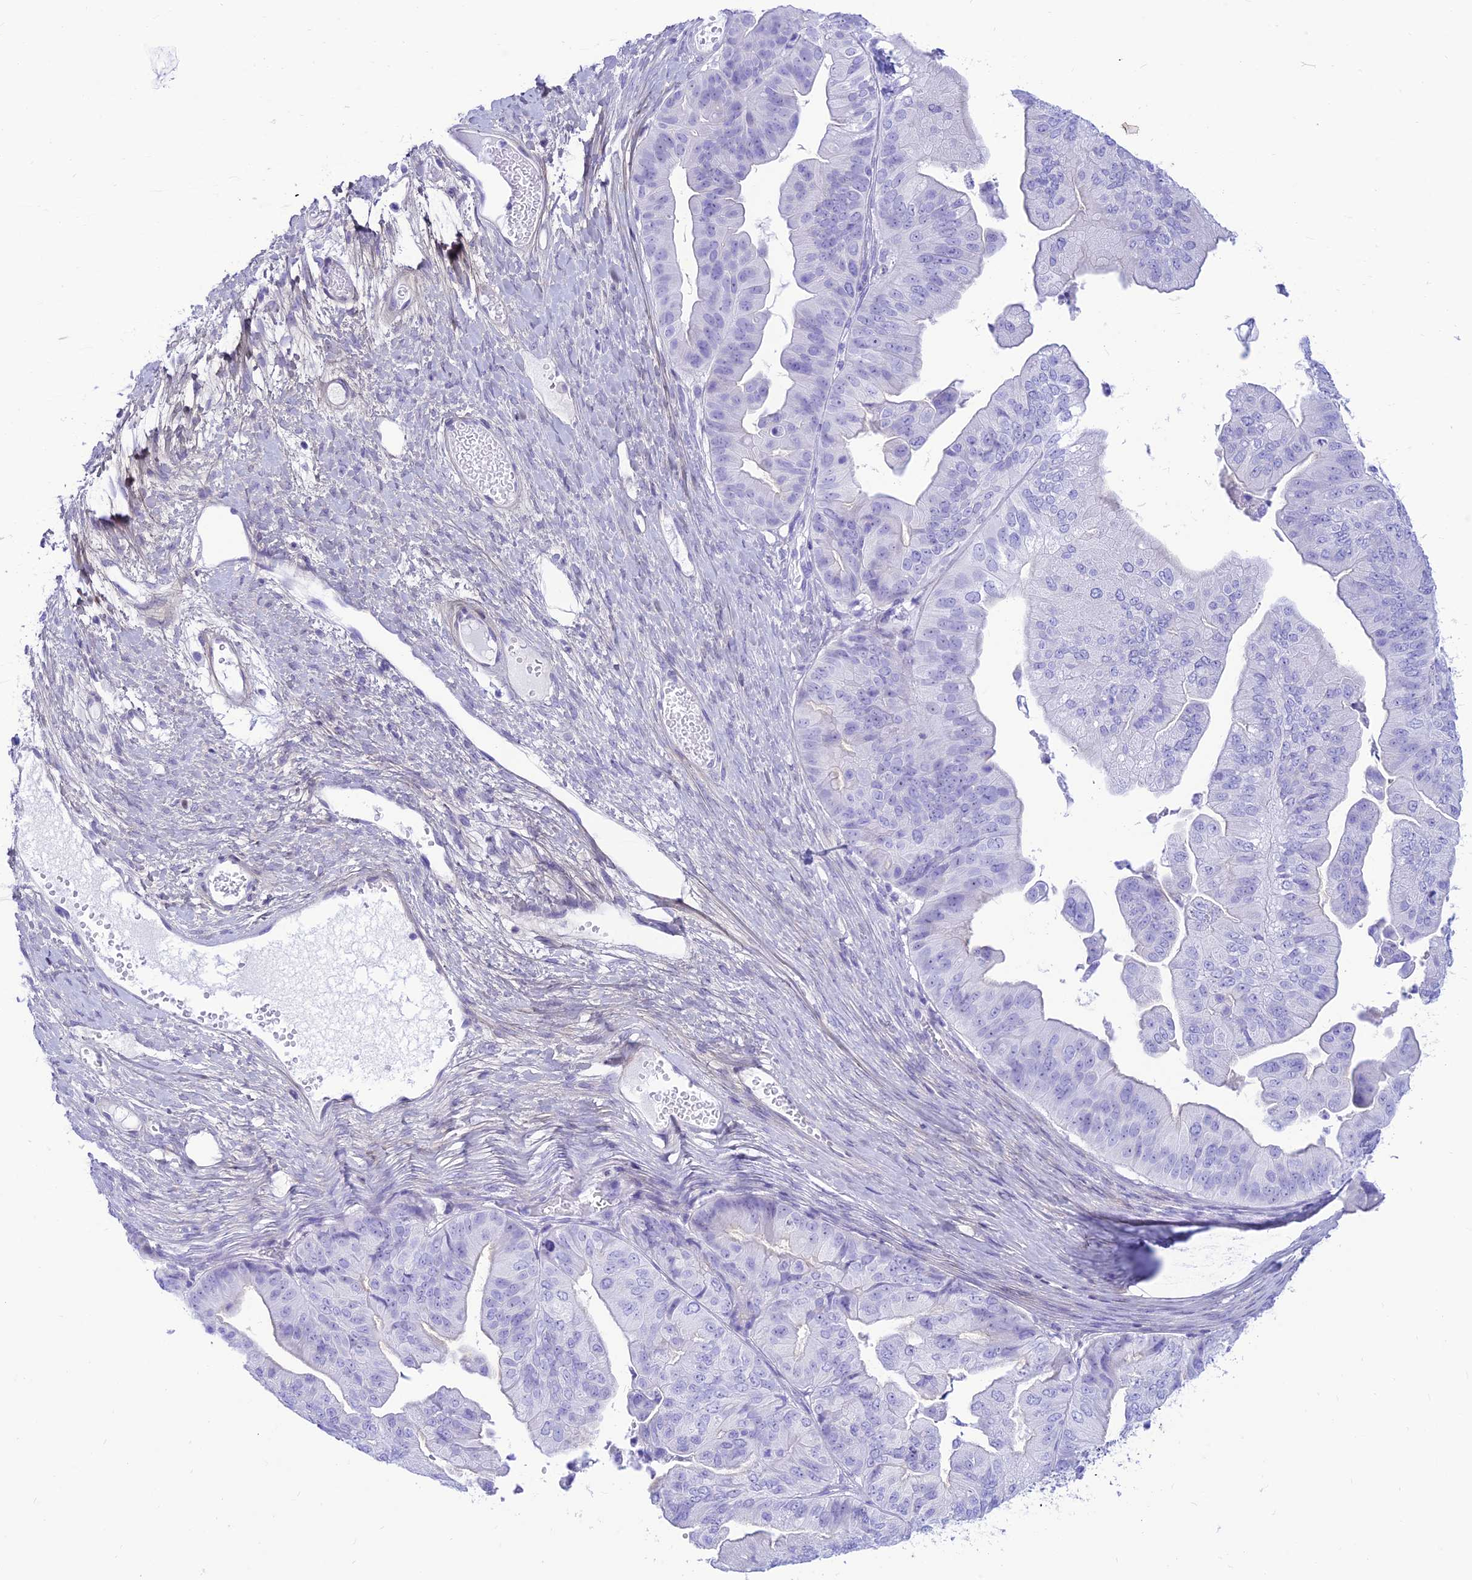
{"staining": {"intensity": "negative", "quantity": "none", "location": "none"}, "tissue": "ovarian cancer", "cell_type": "Tumor cells", "image_type": "cancer", "snomed": [{"axis": "morphology", "description": "Cystadenocarcinoma, mucinous, NOS"}, {"axis": "topography", "description": "Ovary"}], "caption": "This is an immunohistochemistry histopathology image of ovarian mucinous cystadenocarcinoma. There is no positivity in tumor cells.", "gene": "PRNP", "patient": {"sex": "female", "age": 61}}